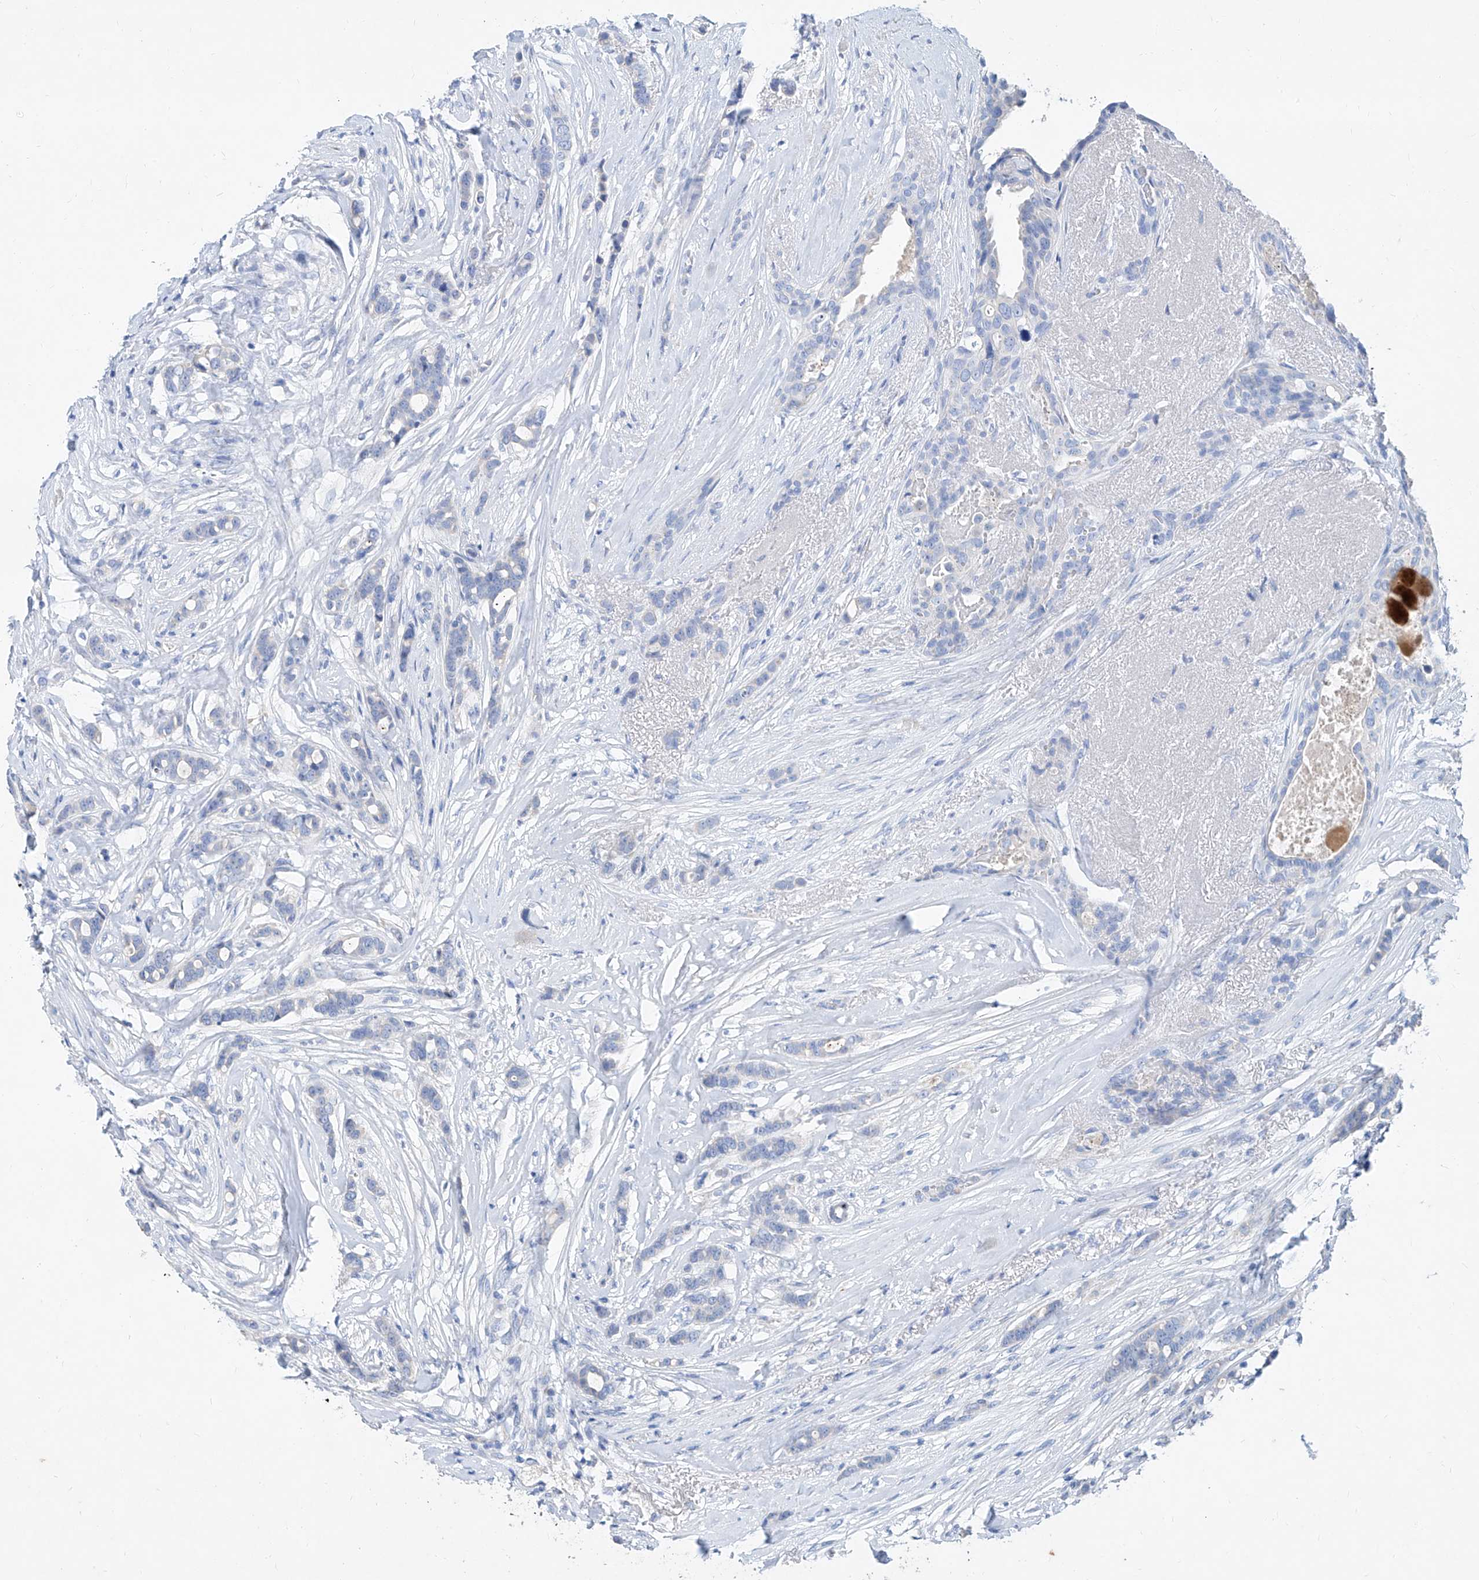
{"staining": {"intensity": "negative", "quantity": "none", "location": "none"}, "tissue": "breast cancer", "cell_type": "Tumor cells", "image_type": "cancer", "snomed": [{"axis": "morphology", "description": "Lobular carcinoma"}, {"axis": "topography", "description": "Breast"}], "caption": "Tumor cells are negative for protein expression in human breast cancer (lobular carcinoma). The staining is performed using DAB (3,3'-diaminobenzidine) brown chromogen with nuclei counter-stained in using hematoxylin.", "gene": "SLC25A29", "patient": {"sex": "female", "age": 51}}